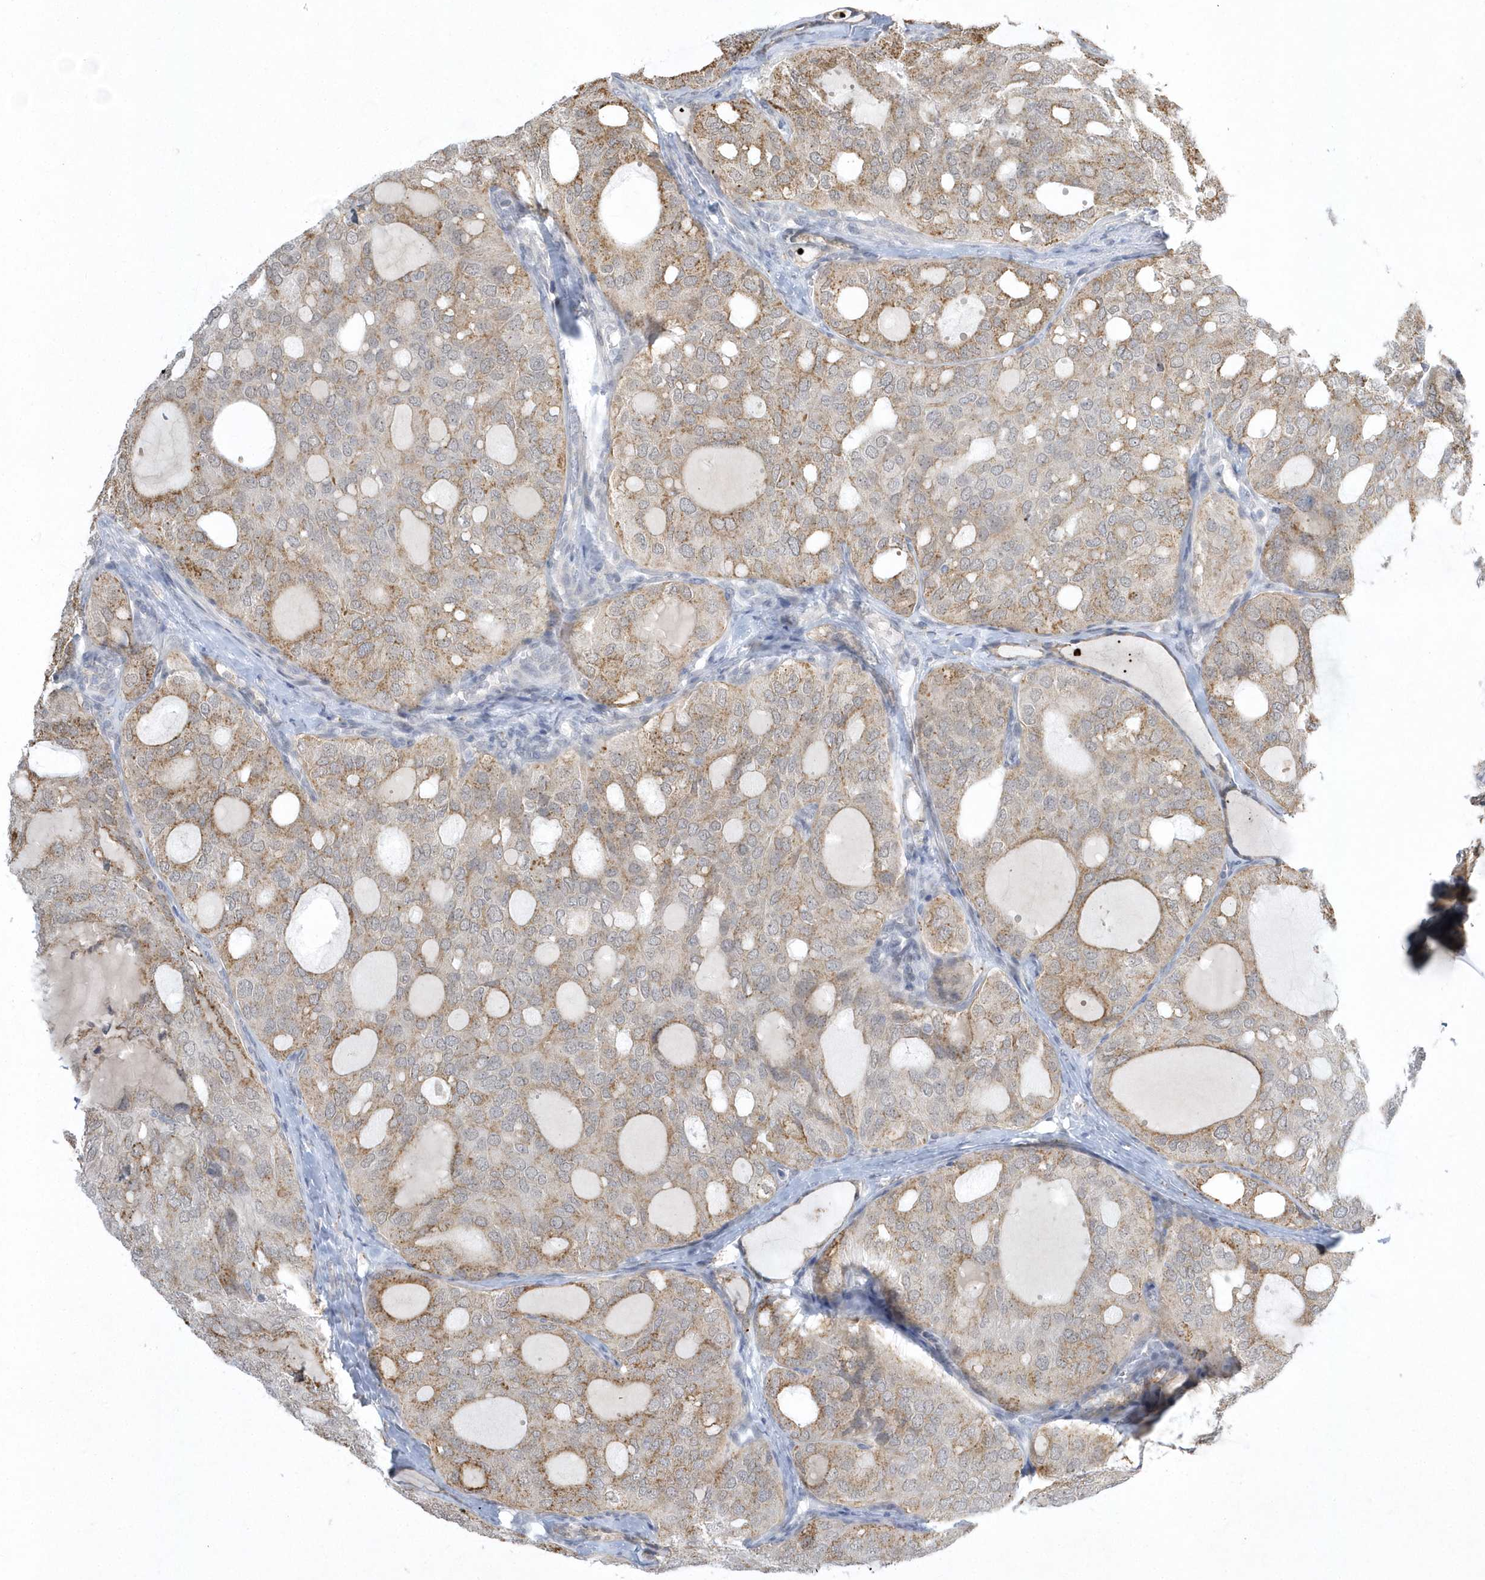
{"staining": {"intensity": "moderate", "quantity": ">75%", "location": "cytoplasmic/membranous"}, "tissue": "thyroid cancer", "cell_type": "Tumor cells", "image_type": "cancer", "snomed": [{"axis": "morphology", "description": "Follicular adenoma carcinoma, NOS"}, {"axis": "topography", "description": "Thyroid gland"}], "caption": "Thyroid cancer (follicular adenoma carcinoma) stained for a protein displays moderate cytoplasmic/membranous positivity in tumor cells.", "gene": "ZC3H12D", "patient": {"sex": "male", "age": 75}}